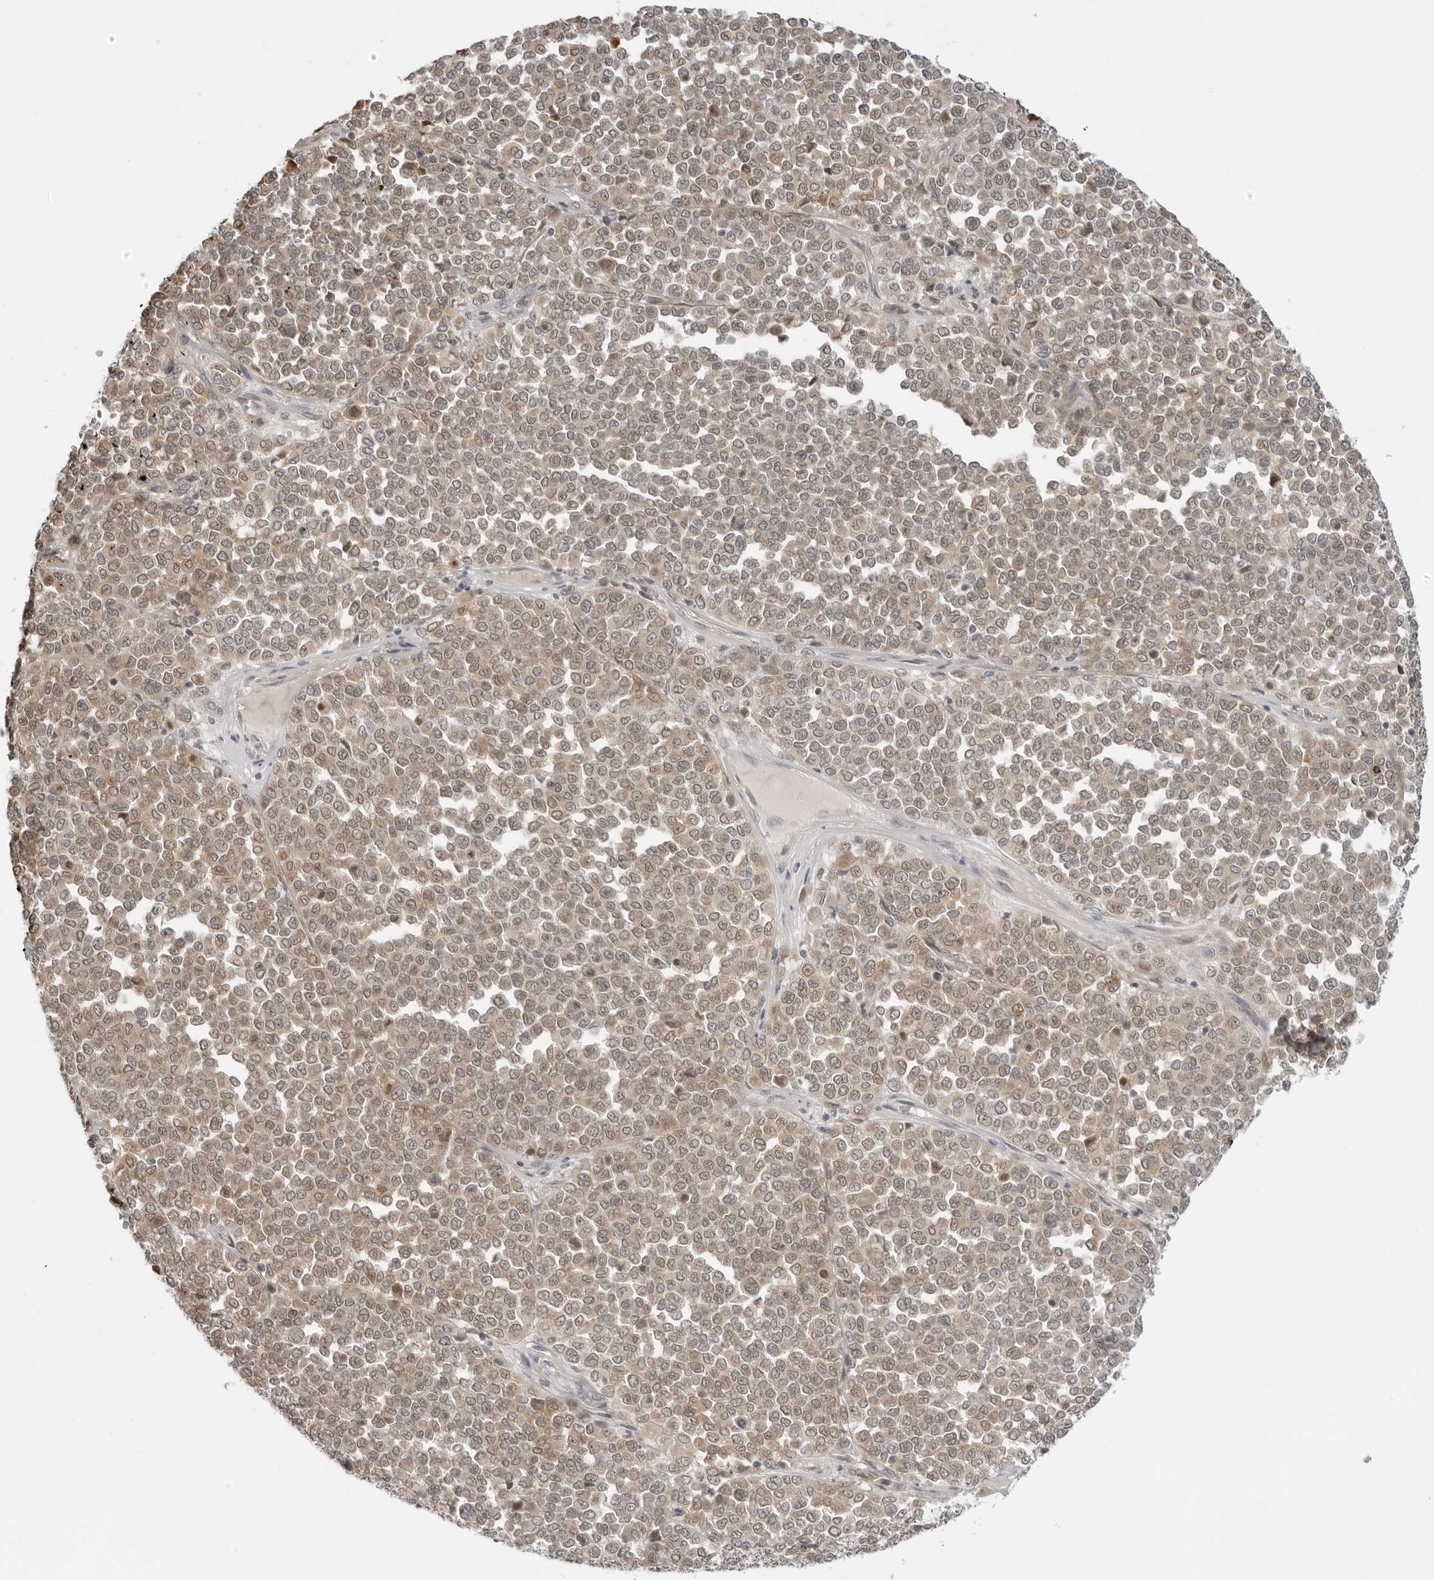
{"staining": {"intensity": "weak", "quantity": ">75%", "location": "cytoplasmic/membranous,nuclear"}, "tissue": "melanoma", "cell_type": "Tumor cells", "image_type": "cancer", "snomed": [{"axis": "morphology", "description": "Malignant melanoma, Metastatic site"}, {"axis": "topography", "description": "Pancreas"}], "caption": "Immunohistochemistry (DAB (3,3'-diaminobenzidine)) staining of human melanoma exhibits weak cytoplasmic/membranous and nuclear protein staining in about >75% of tumor cells.", "gene": "SUGCT", "patient": {"sex": "female", "age": 30}}